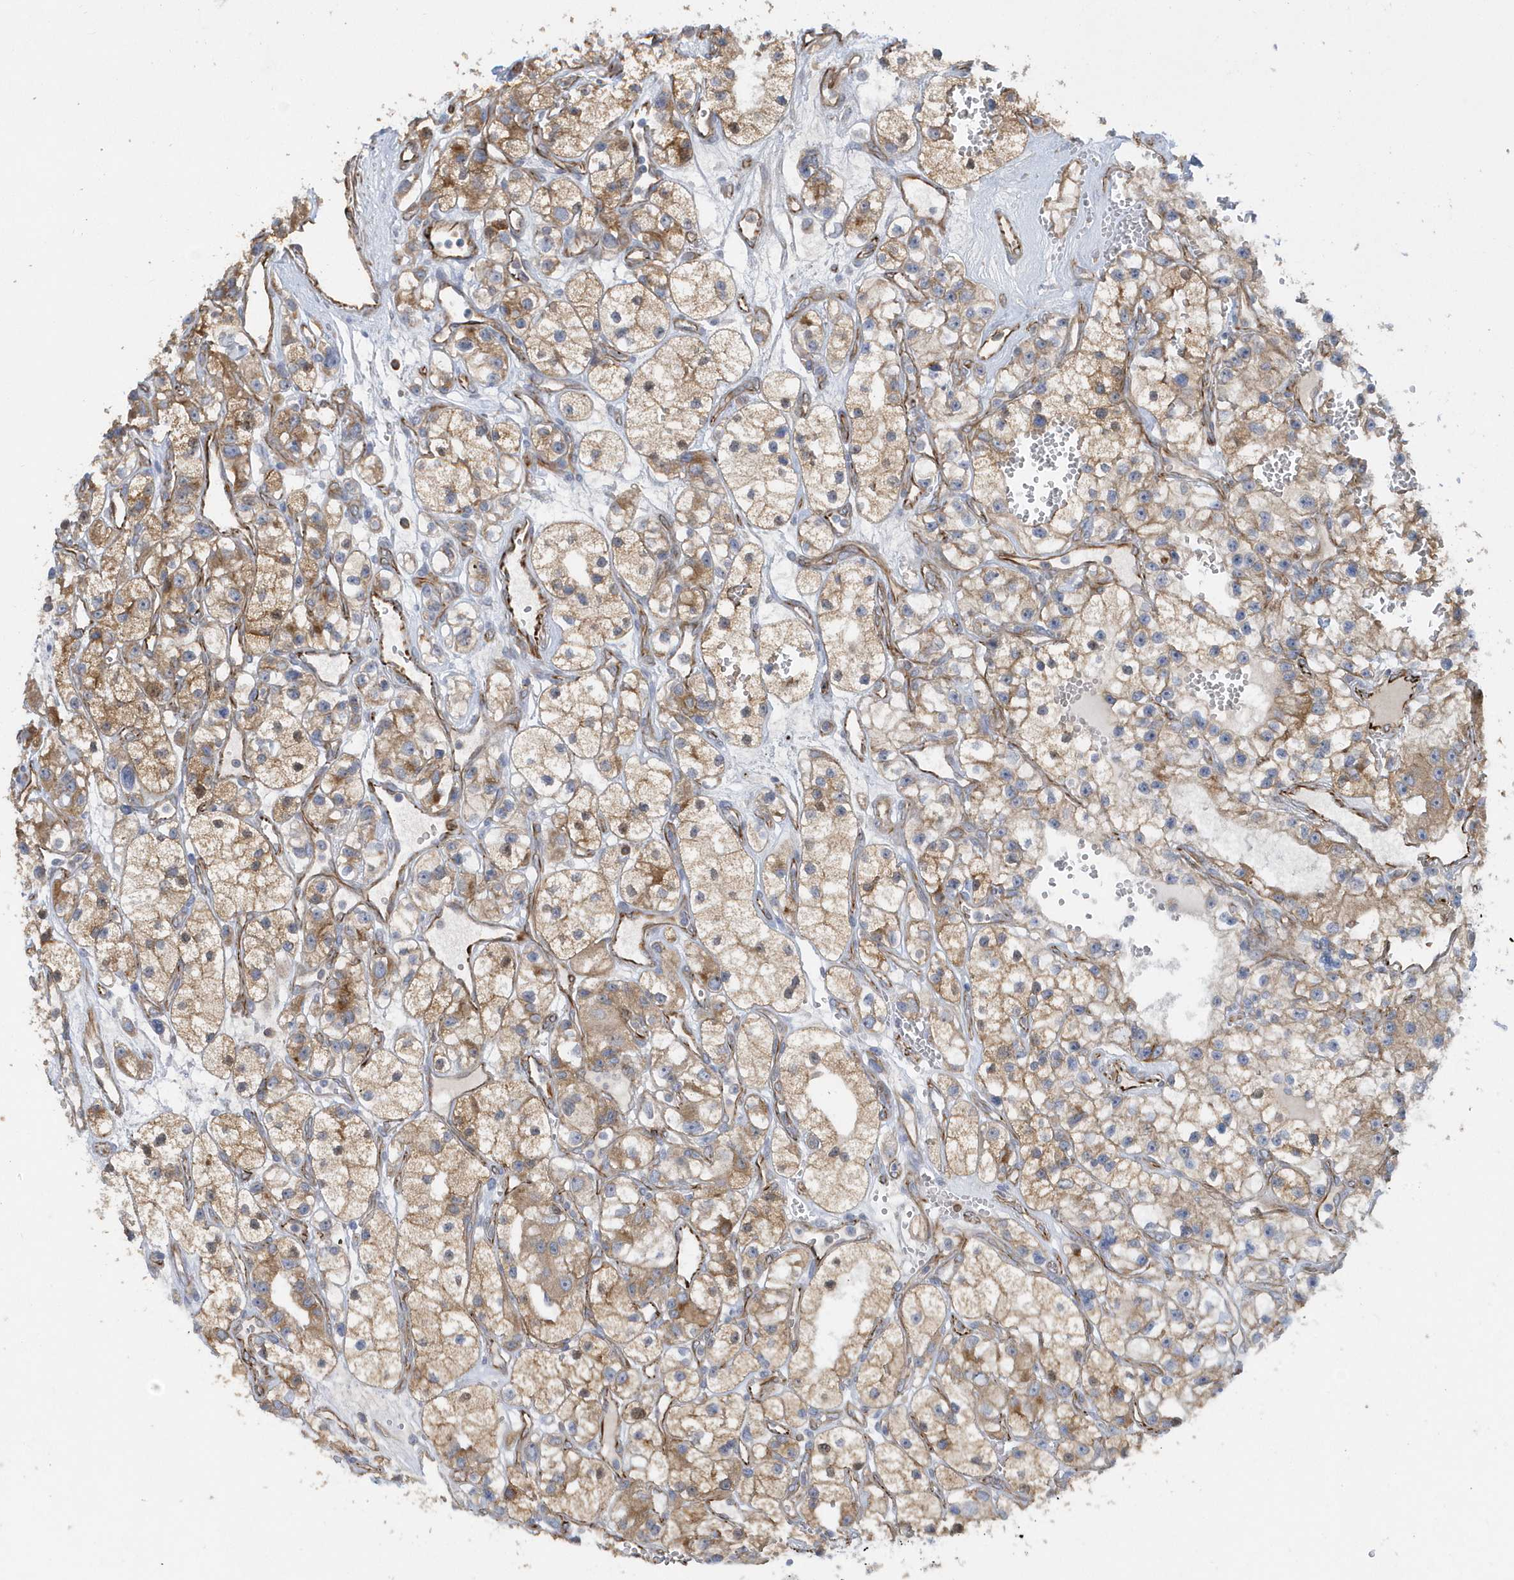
{"staining": {"intensity": "moderate", "quantity": ">75%", "location": "cytoplasmic/membranous"}, "tissue": "renal cancer", "cell_type": "Tumor cells", "image_type": "cancer", "snomed": [{"axis": "morphology", "description": "Adenocarcinoma, NOS"}, {"axis": "topography", "description": "Kidney"}], "caption": "Immunohistochemical staining of human renal cancer exhibits medium levels of moderate cytoplasmic/membranous protein positivity in approximately >75% of tumor cells. The staining was performed using DAB to visualize the protein expression in brown, while the nuclei were stained in blue with hematoxylin (Magnification: 20x).", "gene": "RAB17", "patient": {"sex": "female", "age": 57}}